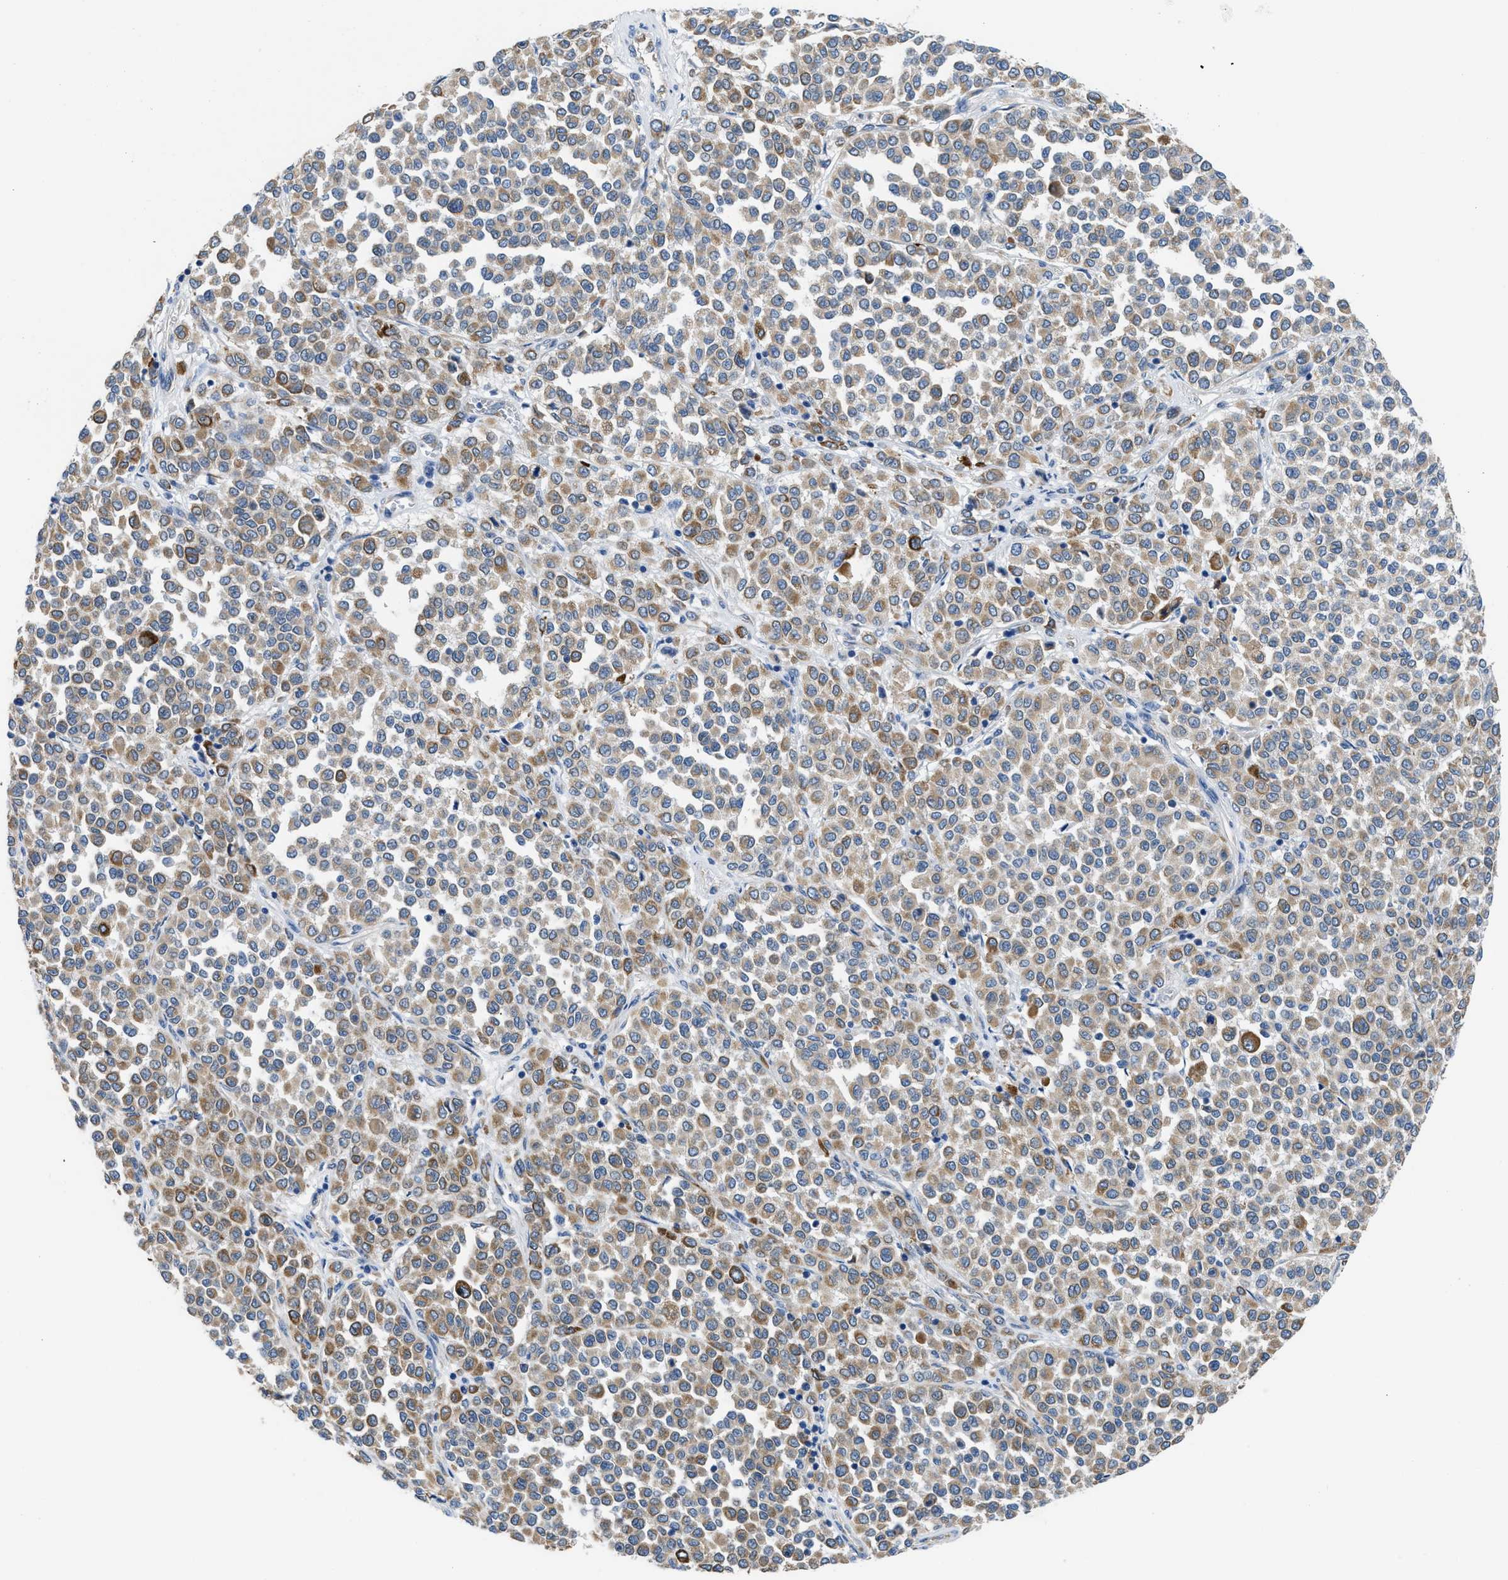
{"staining": {"intensity": "moderate", "quantity": ">75%", "location": "cytoplasmic/membranous"}, "tissue": "melanoma", "cell_type": "Tumor cells", "image_type": "cancer", "snomed": [{"axis": "morphology", "description": "Malignant melanoma, Metastatic site"}, {"axis": "topography", "description": "Pancreas"}], "caption": "Moderate cytoplasmic/membranous staining for a protein is appreciated in approximately >75% of tumor cells of malignant melanoma (metastatic site) using IHC.", "gene": "BNC2", "patient": {"sex": "female", "age": 30}}